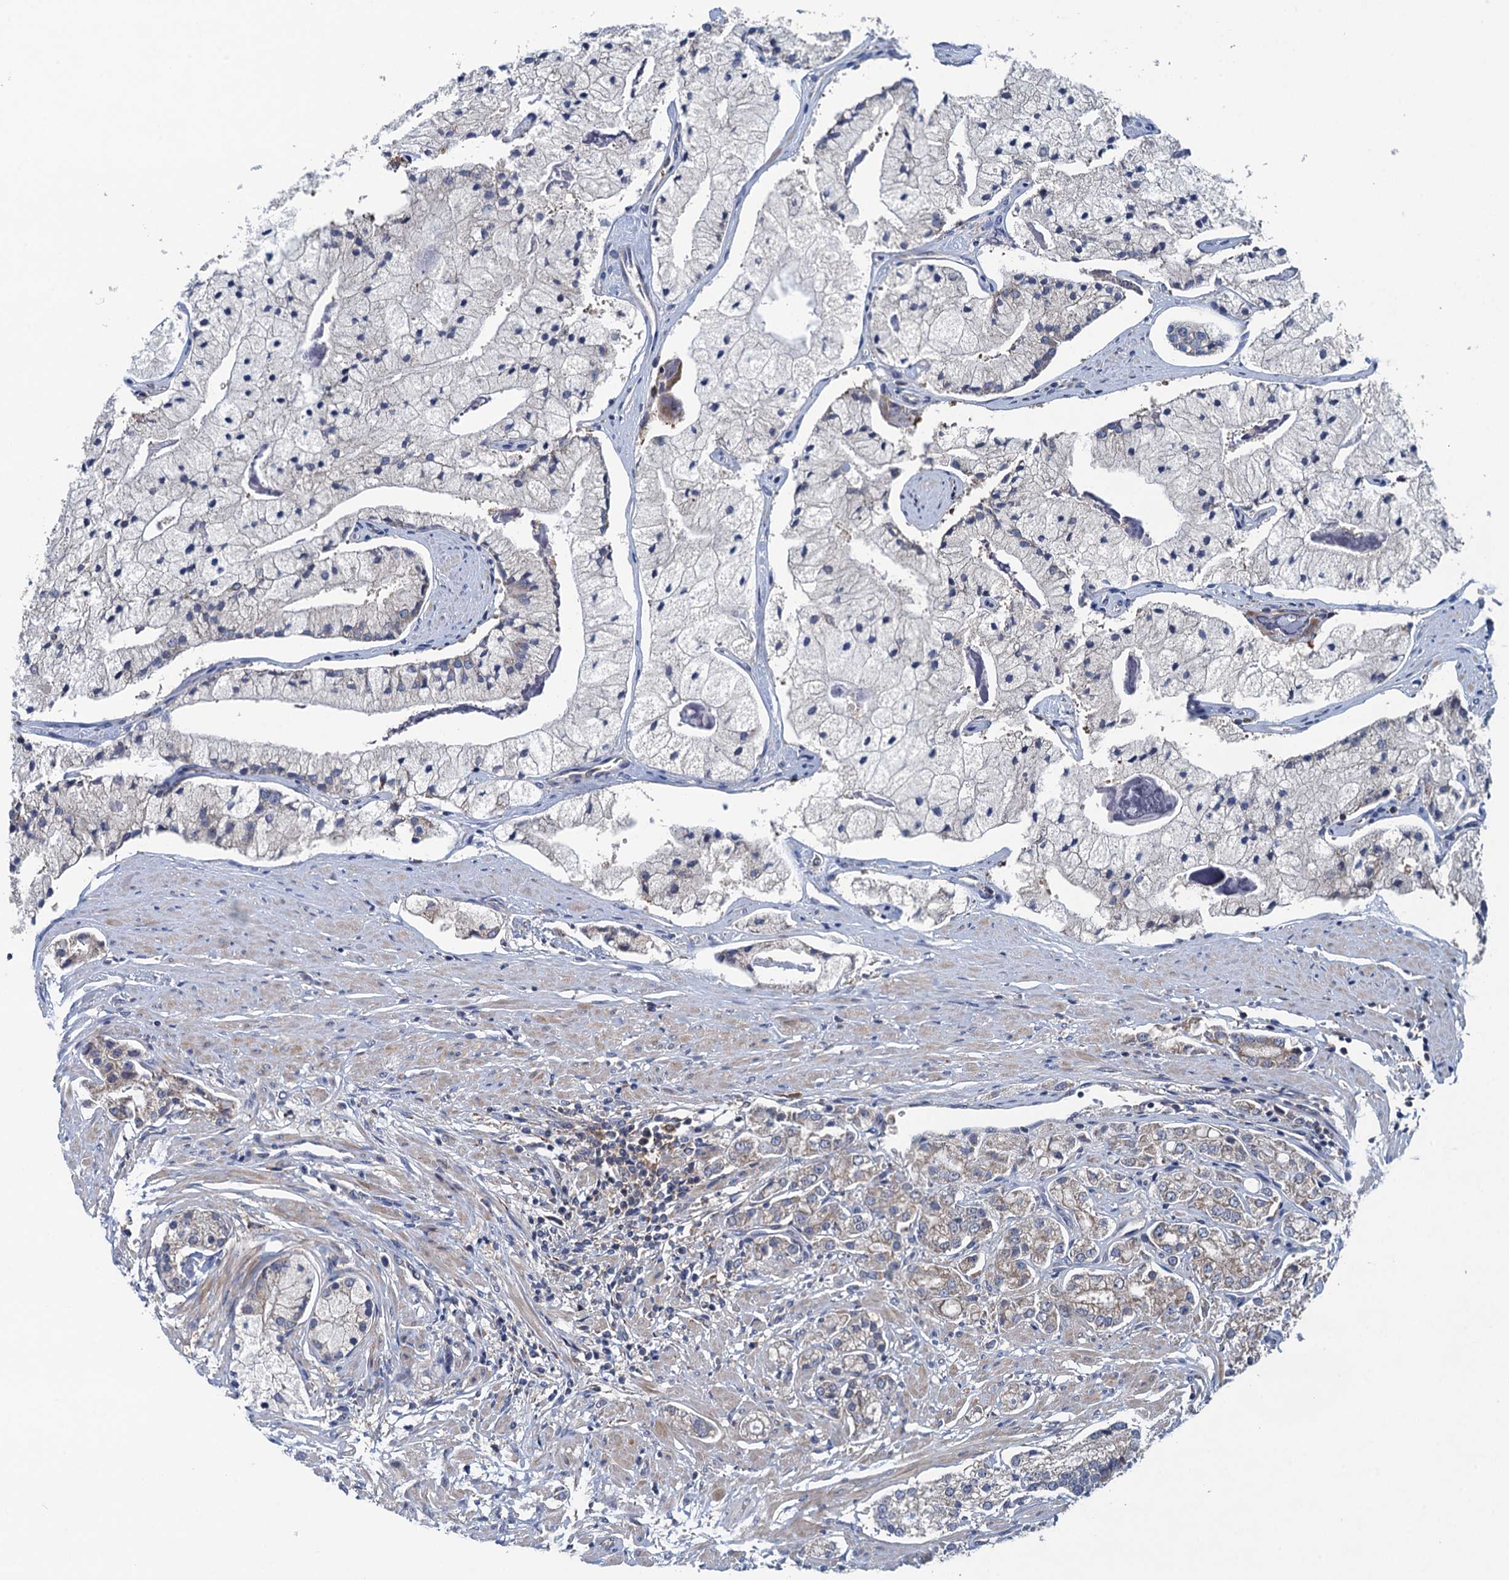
{"staining": {"intensity": "negative", "quantity": "none", "location": "none"}, "tissue": "prostate cancer", "cell_type": "Tumor cells", "image_type": "cancer", "snomed": [{"axis": "morphology", "description": "Adenocarcinoma, High grade"}, {"axis": "topography", "description": "Prostate"}], "caption": "Immunohistochemistry of human prostate cancer demonstrates no staining in tumor cells.", "gene": "CNTN5", "patient": {"sex": "male", "age": 50}}